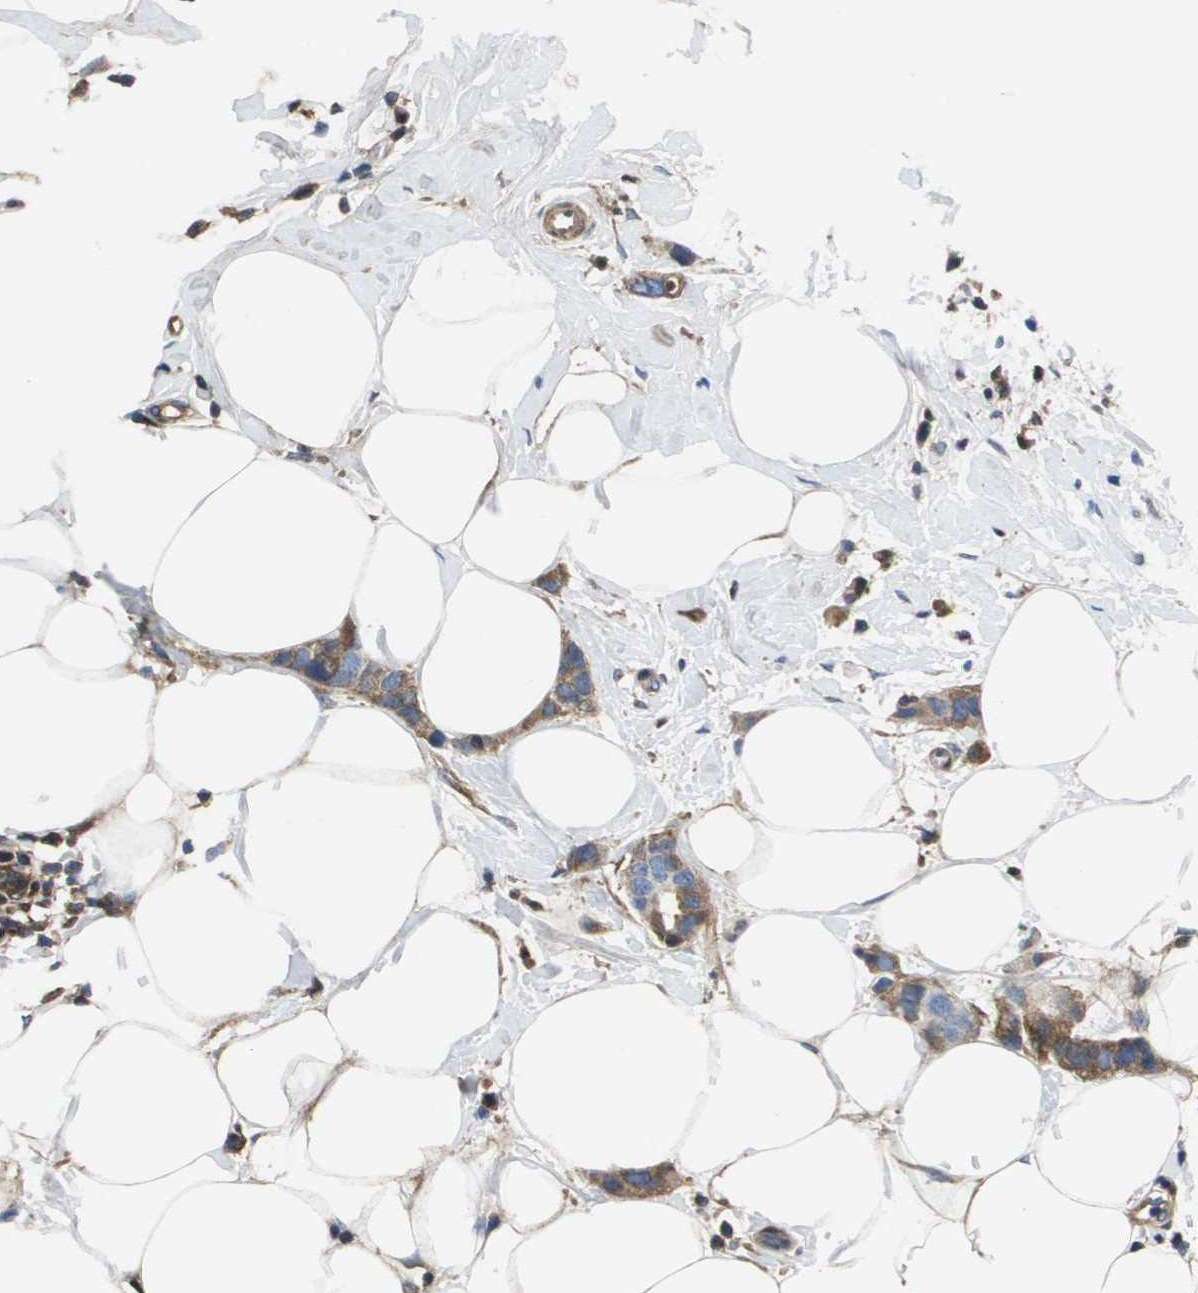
{"staining": {"intensity": "moderate", "quantity": ">75%", "location": "cytoplasmic/membranous"}, "tissue": "breast cancer", "cell_type": "Tumor cells", "image_type": "cancer", "snomed": [{"axis": "morphology", "description": "Normal tissue, NOS"}, {"axis": "morphology", "description": "Duct carcinoma"}, {"axis": "topography", "description": "Breast"}], "caption": "Protein staining demonstrates moderate cytoplasmic/membranous positivity in about >75% of tumor cells in breast cancer.", "gene": "SERPINC1", "patient": {"sex": "female", "age": 50}}